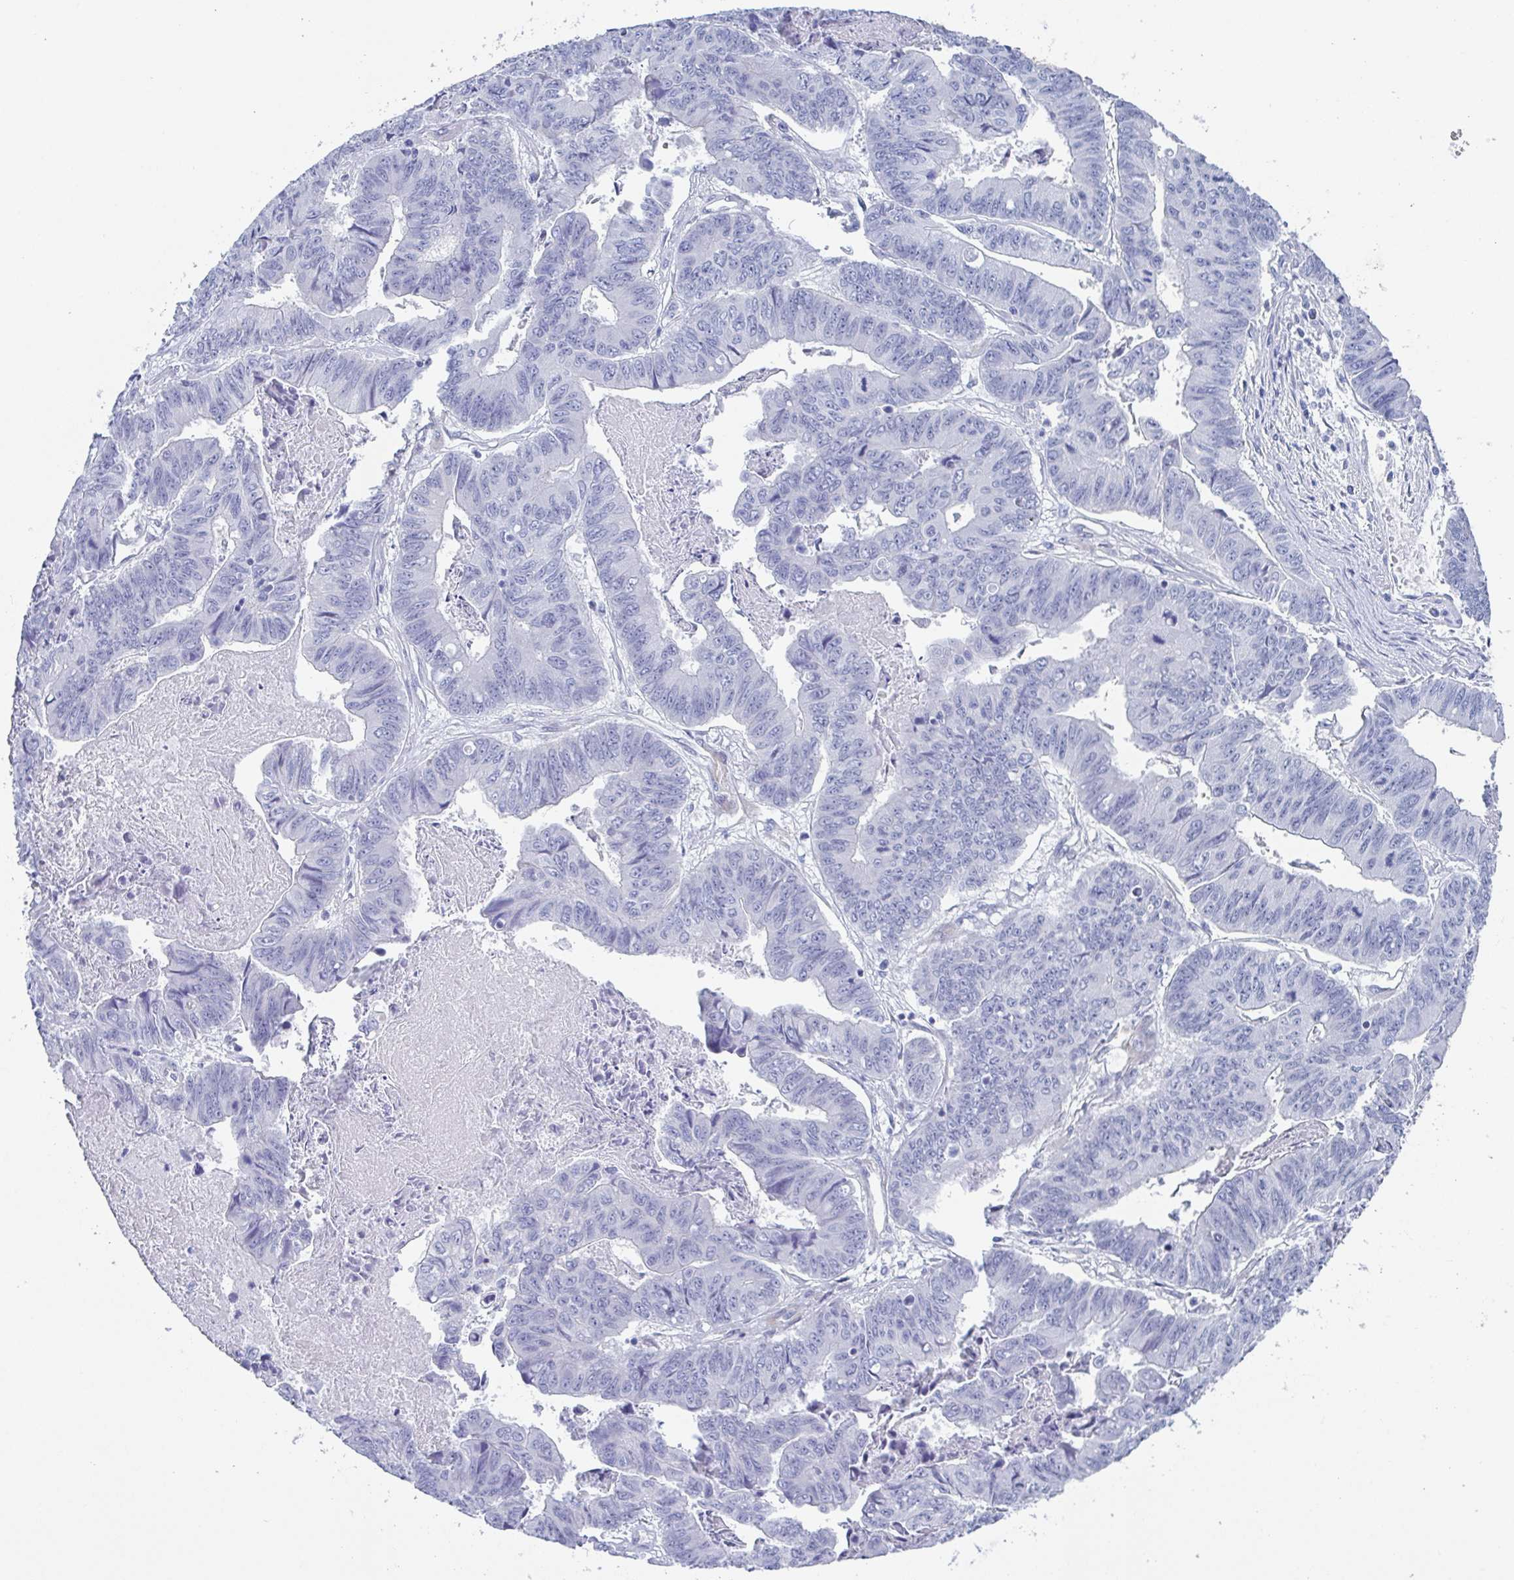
{"staining": {"intensity": "negative", "quantity": "none", "location": "none"}, "tissue": "stomach cancer", "cell_type": "Tumor cells", "image_type": "cancer", "snomed": [{"axis": "morphology", "description": "Adenocarcinoma, NOS"}, {"axis": "topography", "description": "Stomach, lower"}], "caption": "Immunohistochemical staining of adenocarcinoma (stomach) demonstrates no significant positivity in tumor cells.", "gene": "DYNC1I1", "patient": {"sex": "male", "age": 77}}